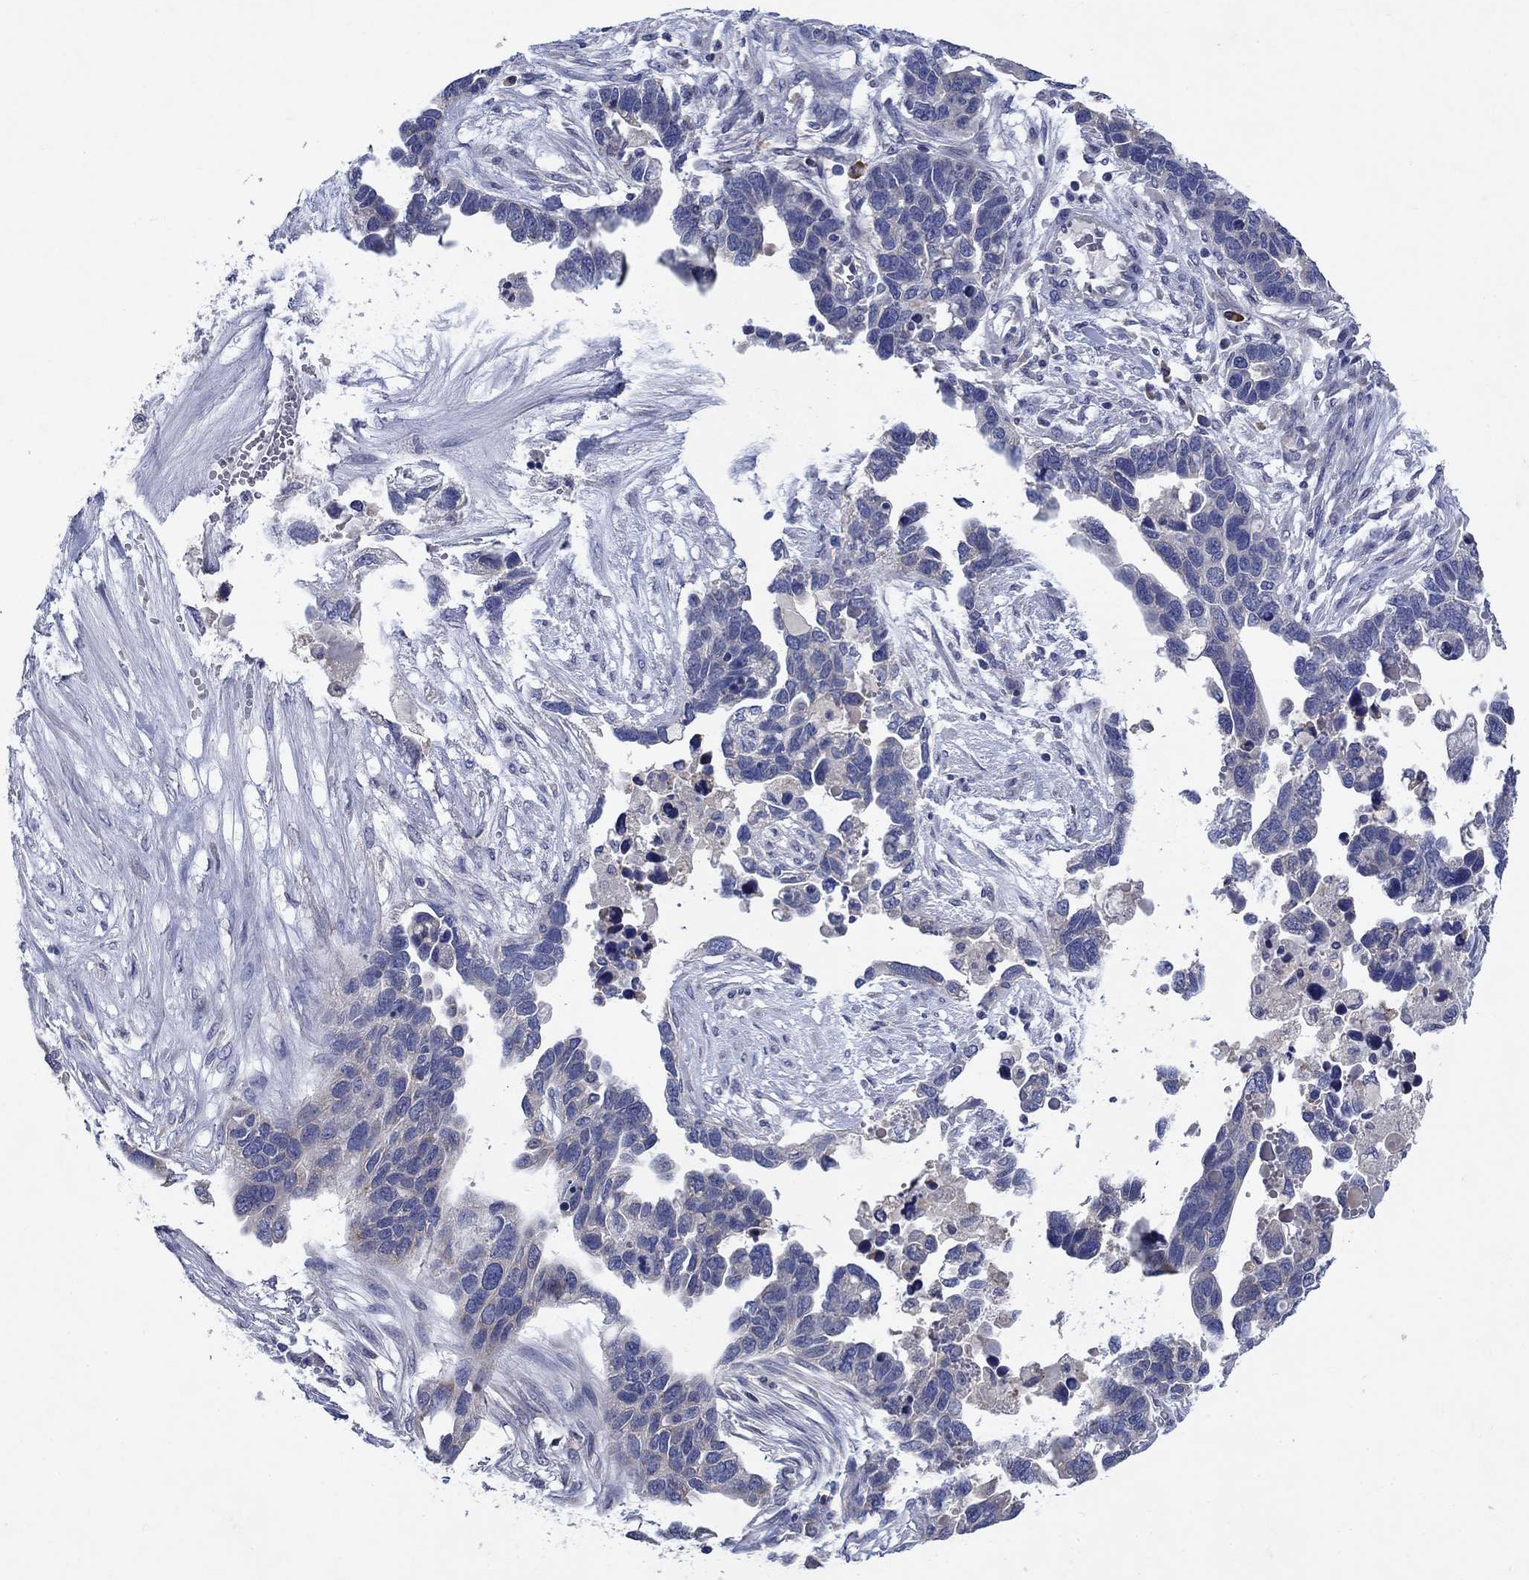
{"staining": {"intensity": "negative", "quantity": "none", "location": "none"}, "tissue": "ovarian cancer", "cell_type": "Tumor cells", "image_type": "cancer", "snomed": [{"axis": "morphology", "description": "Cystadenocarcinoma, serous, NOS"}, {"axis": "topography", "description": "Ovary"}], "caption": "Micrograph shows no significant protein positivity in tumor cells of ovarian cancer (serous cystadenocarcinoma).", "gene": "SULT2B1", "patient": {"sex": "female", "age": 54}}